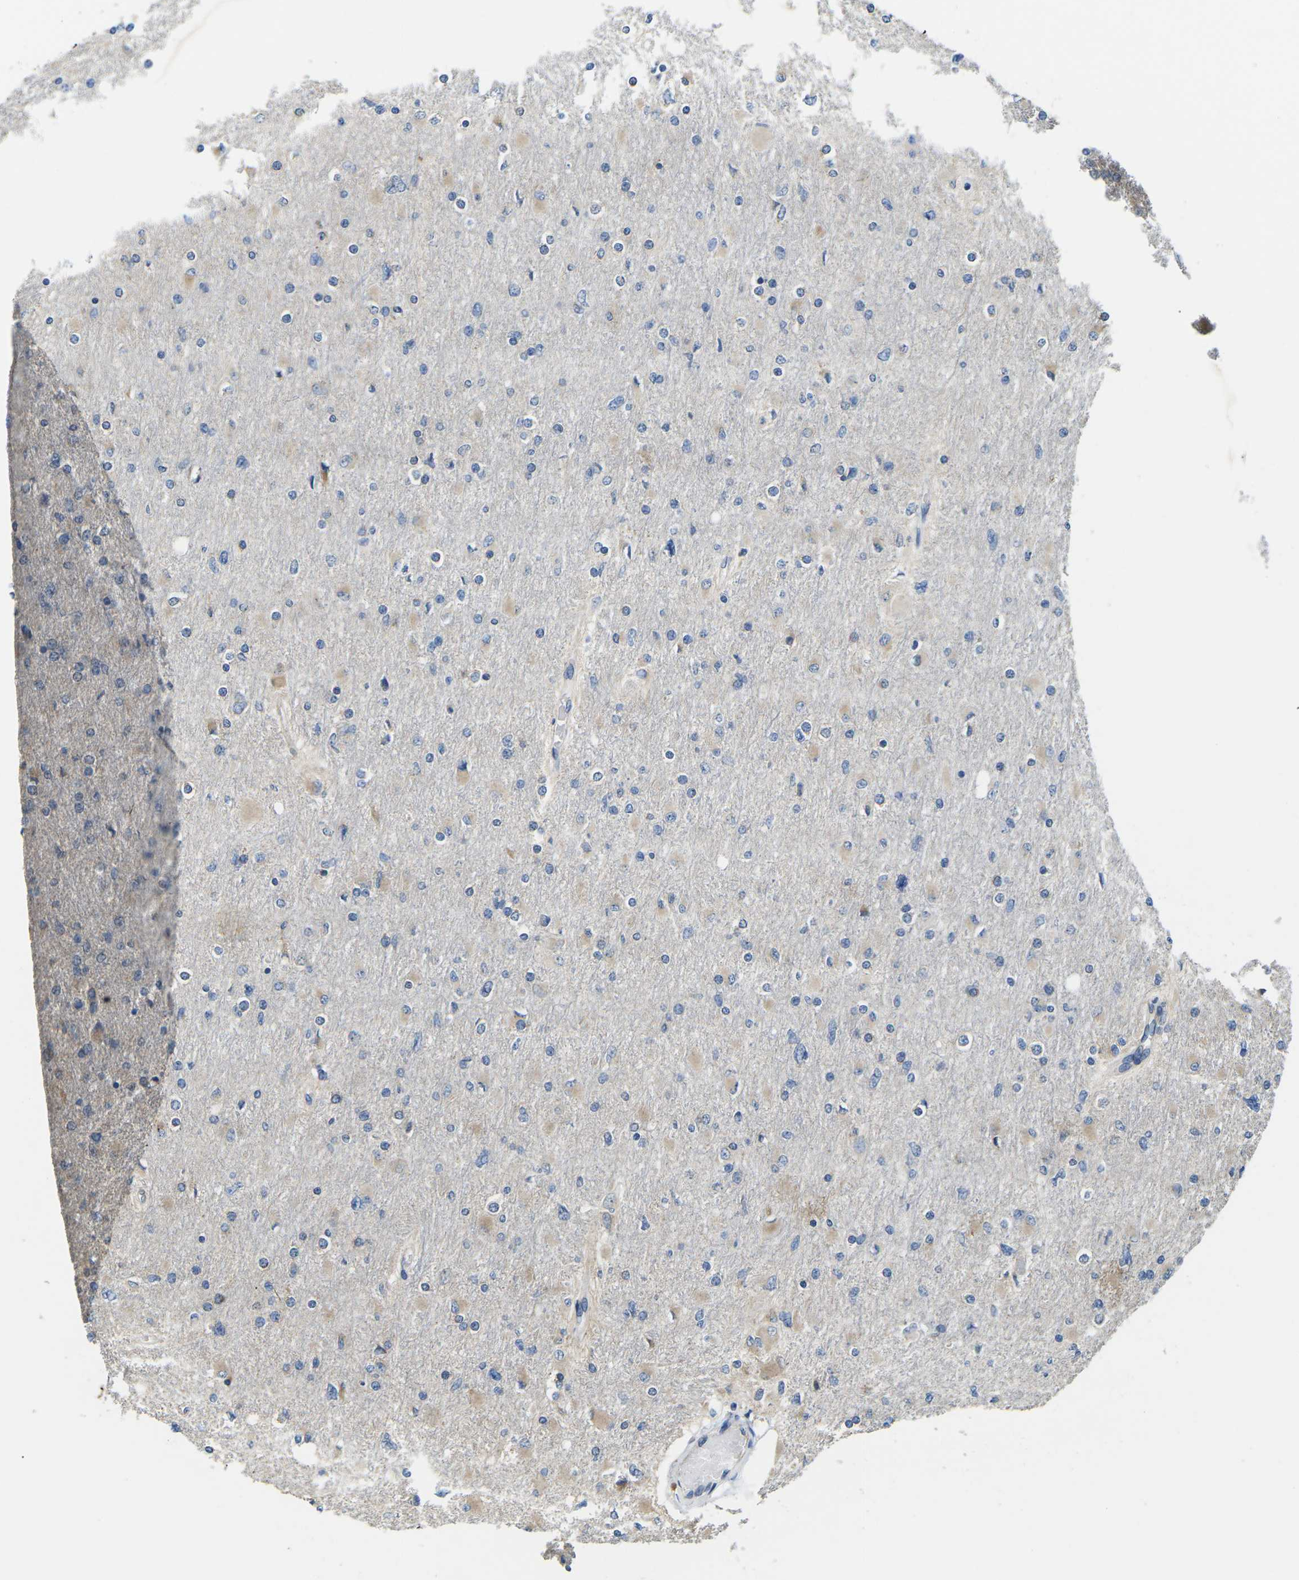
{"staining": {"intensity": "weak", "quantity": "<25%", "location": "cytoplasmic/membranous"}, "tissue": "glioma", "cell_type": "Tumor cells", "image_type": "cancer", "snomed": [{"axis": "morphology", "description": "Glioma, malignant, High grade"}, {"axis": "topography", "description": "Cerebral cortex"}], "caption": "IHC micrograph of human malignant glioma (high-grade) stained for a protein (brown), which demonstrates no staining in tumor cells.", "gene": "TMEFF2", "patient": {"sex": "female", "age": 36}}